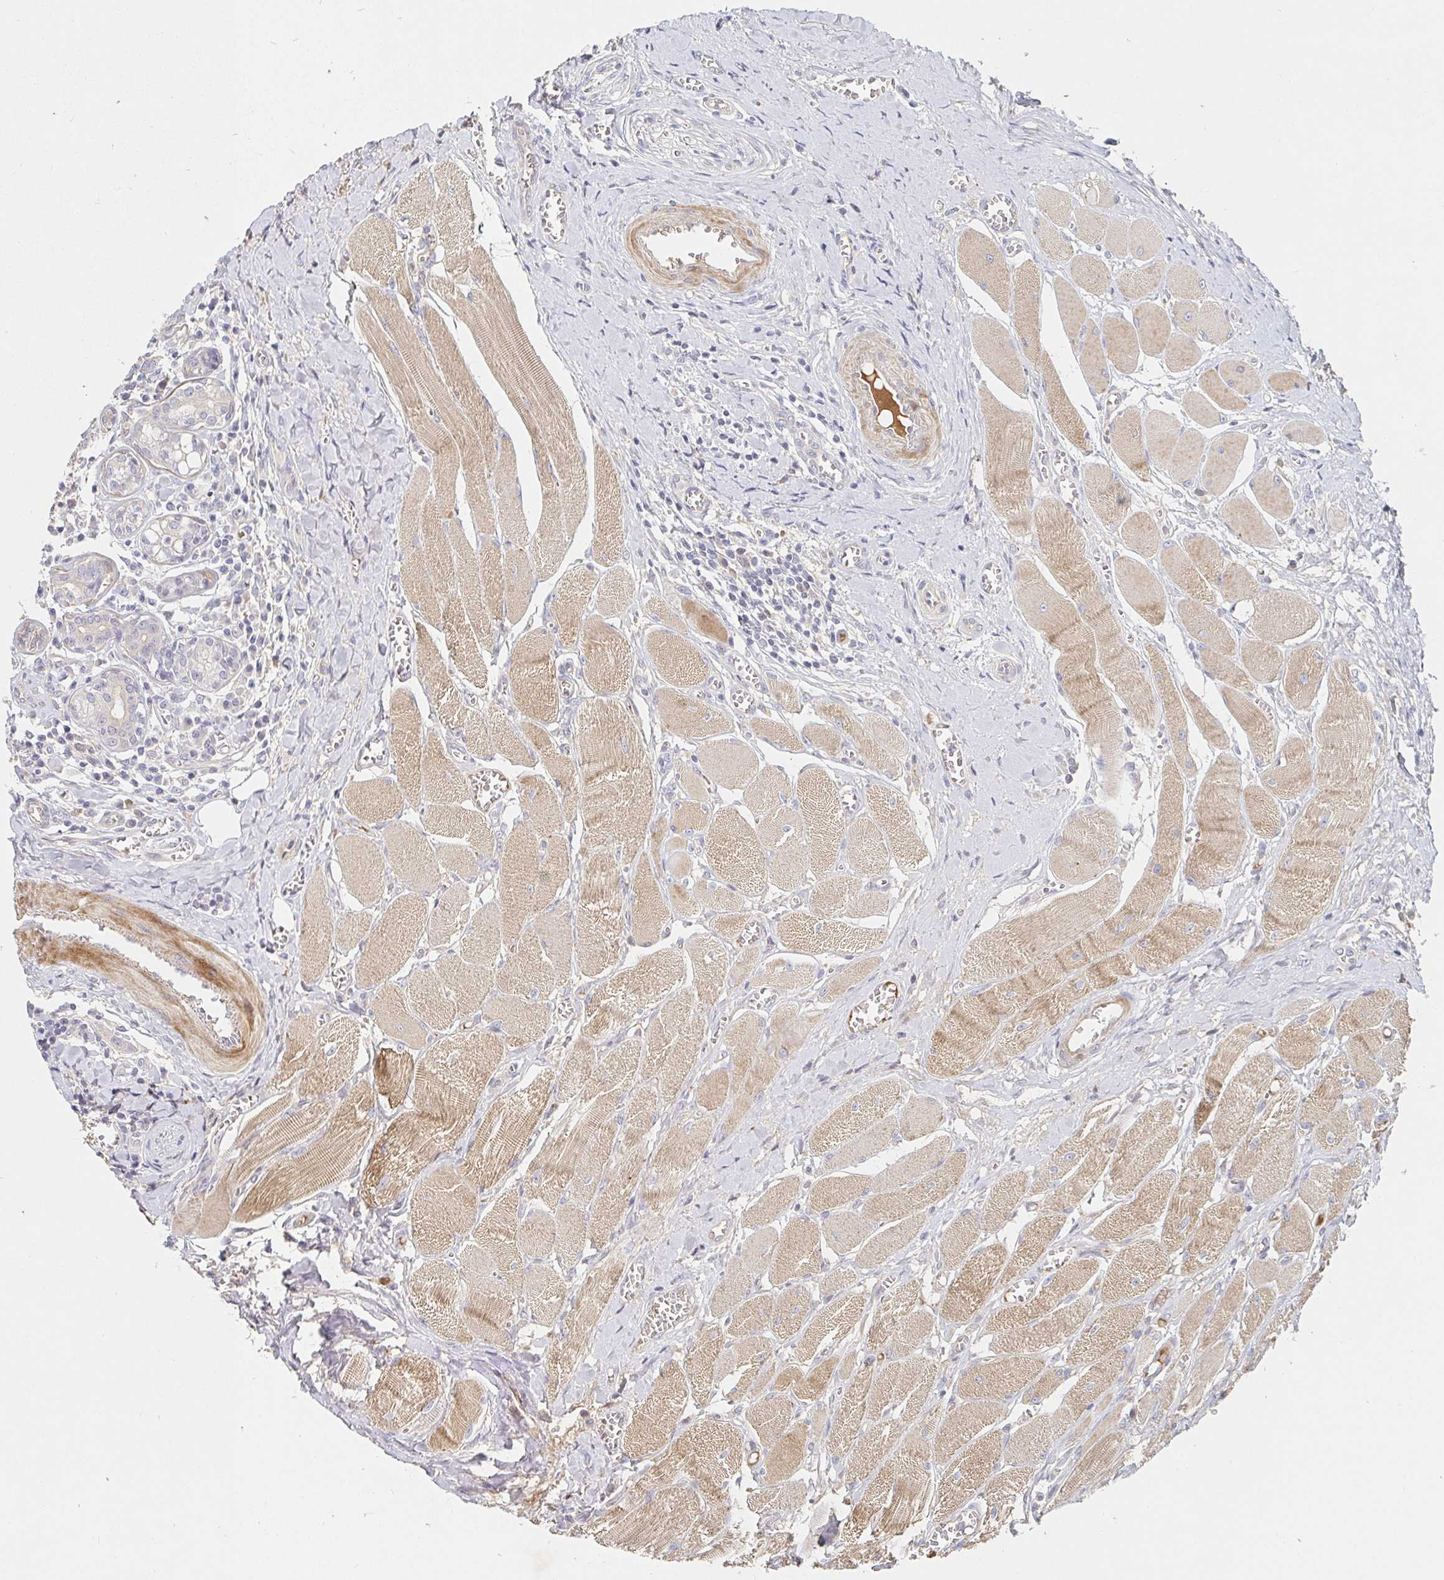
{"staining": {"intensity": "negative", "quantity": "none", "location": "none"}, "tissue": "head and neck cancer", "cell_type": "Tumor cells", "image_type": "cancer", "snomed": [{"axis": "morphology", "description": "Squamous cell carcinoma, NOS"}, {"axis": "topography", "description": "Oral tissue"}, {"axis": "topography", "description": "Head-Neck"}], "caption": "There is no significant expression in tumor cells of head and neck cancer.", "gene": "NME9", "patient": {"sex": "male", "age": 49}}